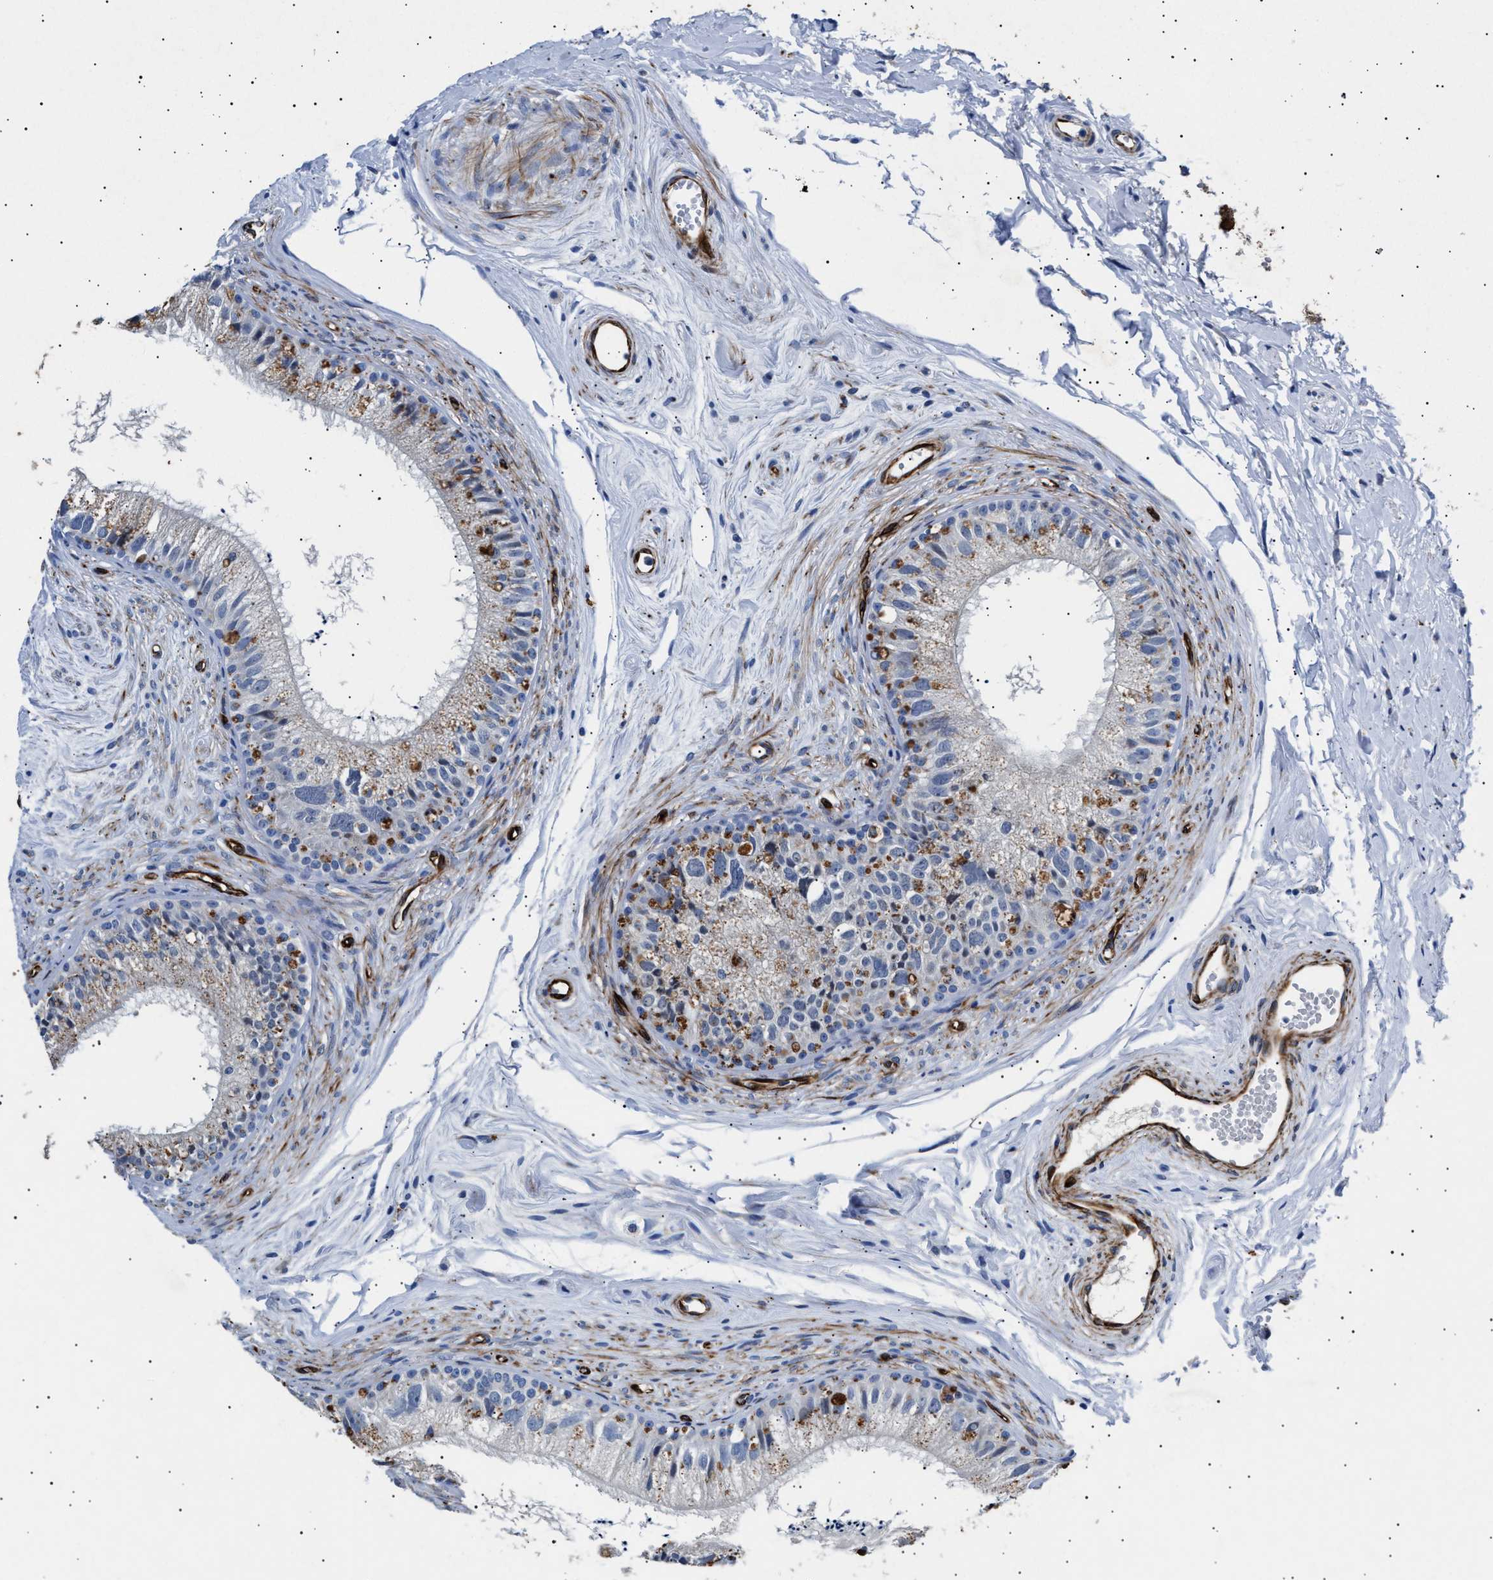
{"staining": {"intensity": "moderate", "quantity": "<25%", "location": "cytoplasmic/membranous"}, "tissue": "epididymis", "cell_type": "Glandular cells", "image_type": "normal", "snomed": [{"axis": "morphology", "description": "Normal tissue, NOS"}, {"axis": "topography", "description": "Epididymis"}], "caption": "DAB (3,3'-diaminobenzidine) immunohistochemical staining of benign human epididymis displays moderate cytoplasmic/membranous protein positivity in about <25% of glandular cells.", "gene": "OLFML2A", "patient": {"sex": "male", "age": 56}}